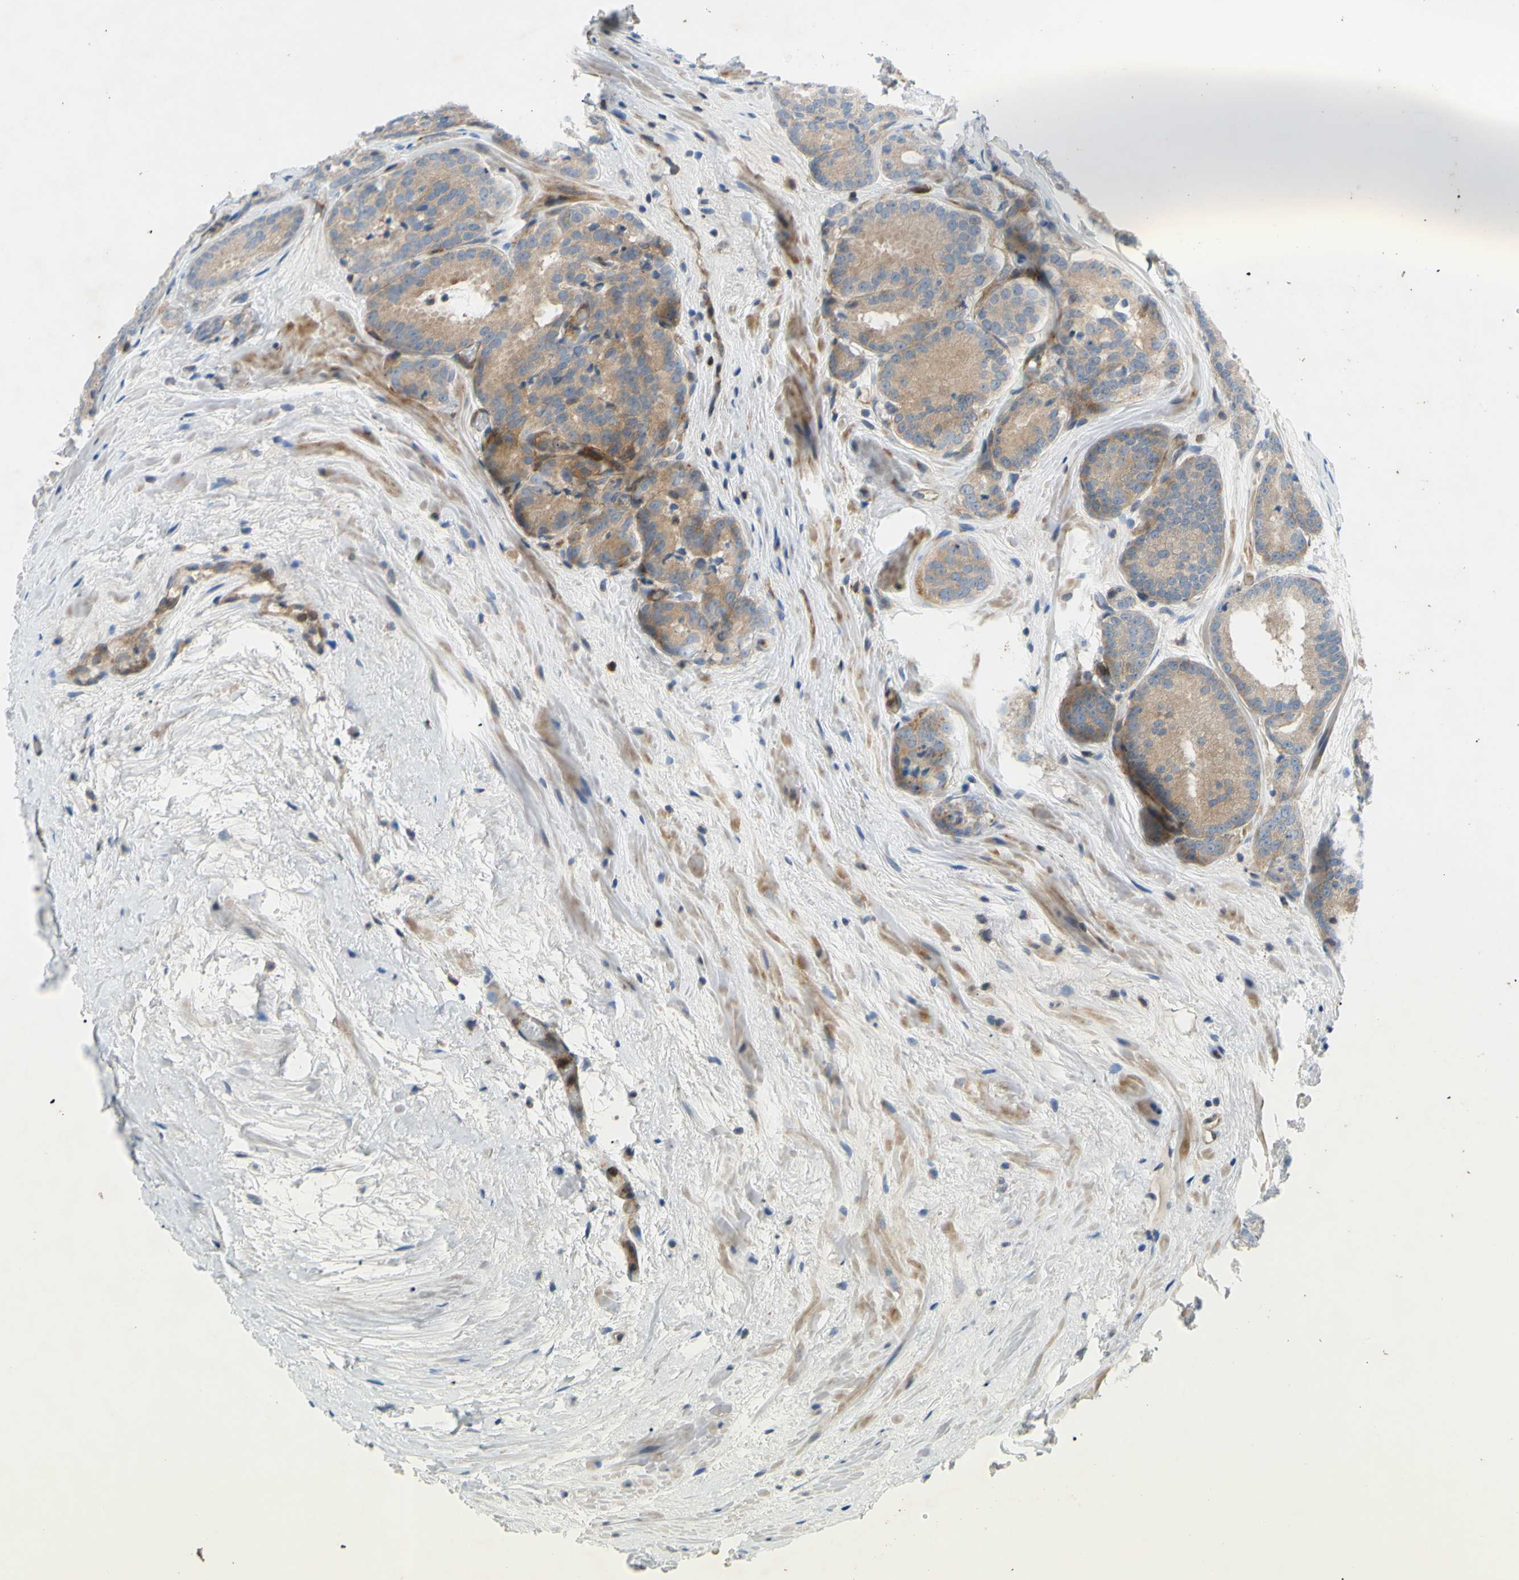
{"staining": {"intensity": "weak", "quantity": ">75%", "location": "cytoplasmic/membranous"}, "tissue": "prostate cancer", "cell_type": "Tumor cells", "image_type": "cancer", "snomed": [{"axis": "morphology", "description": "Adenocarcinoma, High grade"}, {"axis": "topography", "description": "Prostate"}], "caption": "Prostate cancer tissue reveals weak cytoplasmic/membranous staining in approximately >75% of tumor cells Immunohistochemistry stains the protein in brown and the nuclei are stained blue.", "gene": "PAK2", "patient": {"sex": "male", "age": 64}}